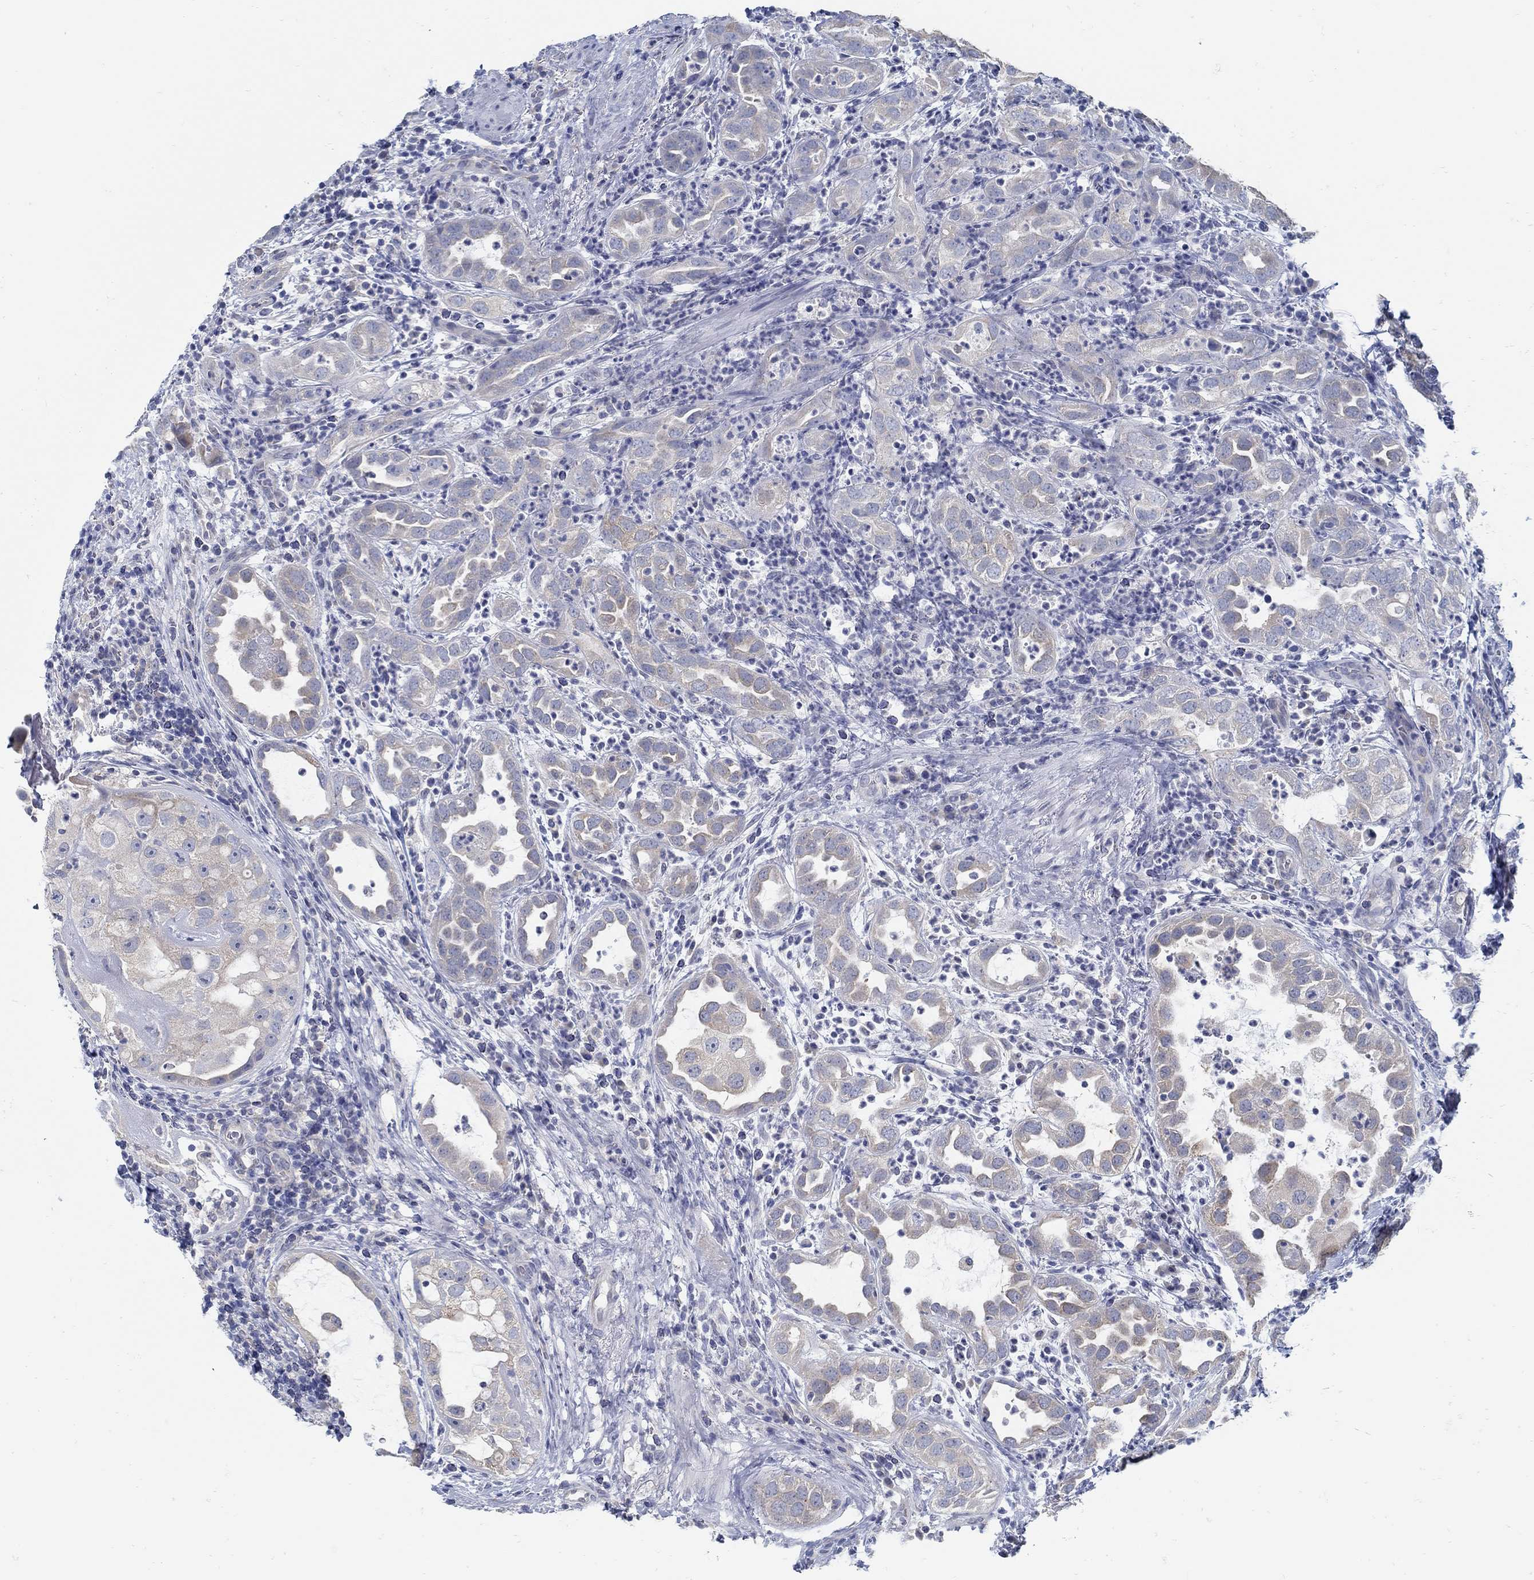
{"staining": {"intensity": "weak", "quantity": "25%-75%", "location": "cytoplasmic/membranous"}, "tissue": "urothelial cancer", "cell_type": "Tumor cells", "image_type": "cancer", "snomed": [{"axis": "morphology", "description": "Urothelial carcinoma, High grade"}, {"axis": "topography", "description": "Urinary bladder"}], "caption": "A high-resolution photomicrograph shows IHC staining of urothelial cancer, which displays weak cytoplasmic/membranous expression in about 25%-75% of tumor cells.", "gene": "ZFAND4", "patient": {"sex": "female", "age": 41}}